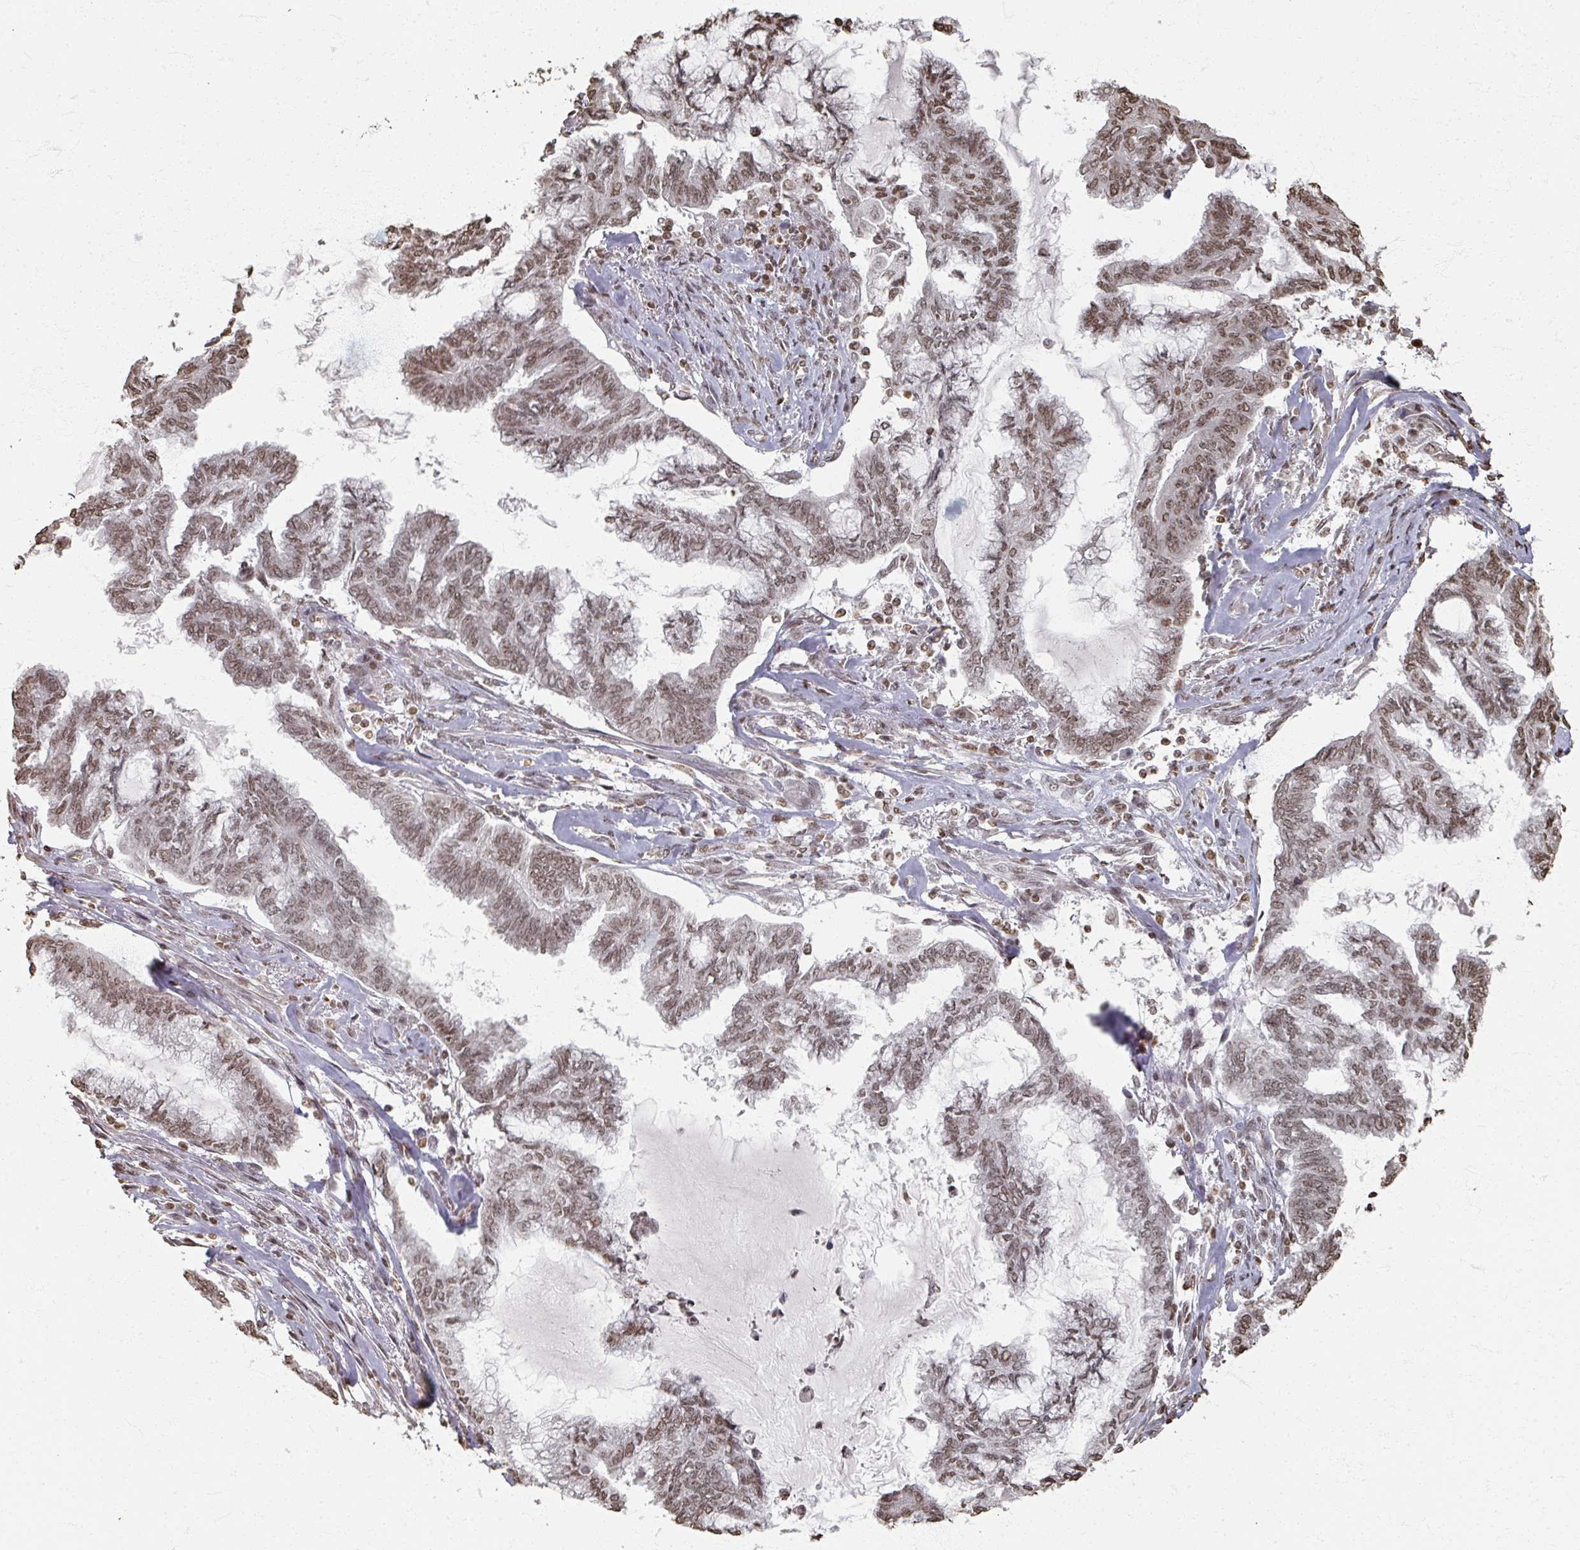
{"staining": {"intensity": "weak", "quantity": ">75%", "location": "nuclear"}, "tissue": "endometrial cancer", "cell_type": "Tumor cells", "image_type": "cancer", "snomed": [{"axis": "morphology", "description": "Adenocarcinoma, NOS"}, {"axis": "topography", "description": "Endometrium"}], "caption": "Protein expression analysis of human endometrial adenocarcinoma reveals weak nuclear staining in approximately >75% of tumor cells. (DAB (3,3'-diaminobenzidine) IHC, brown staining for protein, blue staining for nuclei).", "gene": "DCUN1D5", "patient": {"sex": "female", "age": 86}}